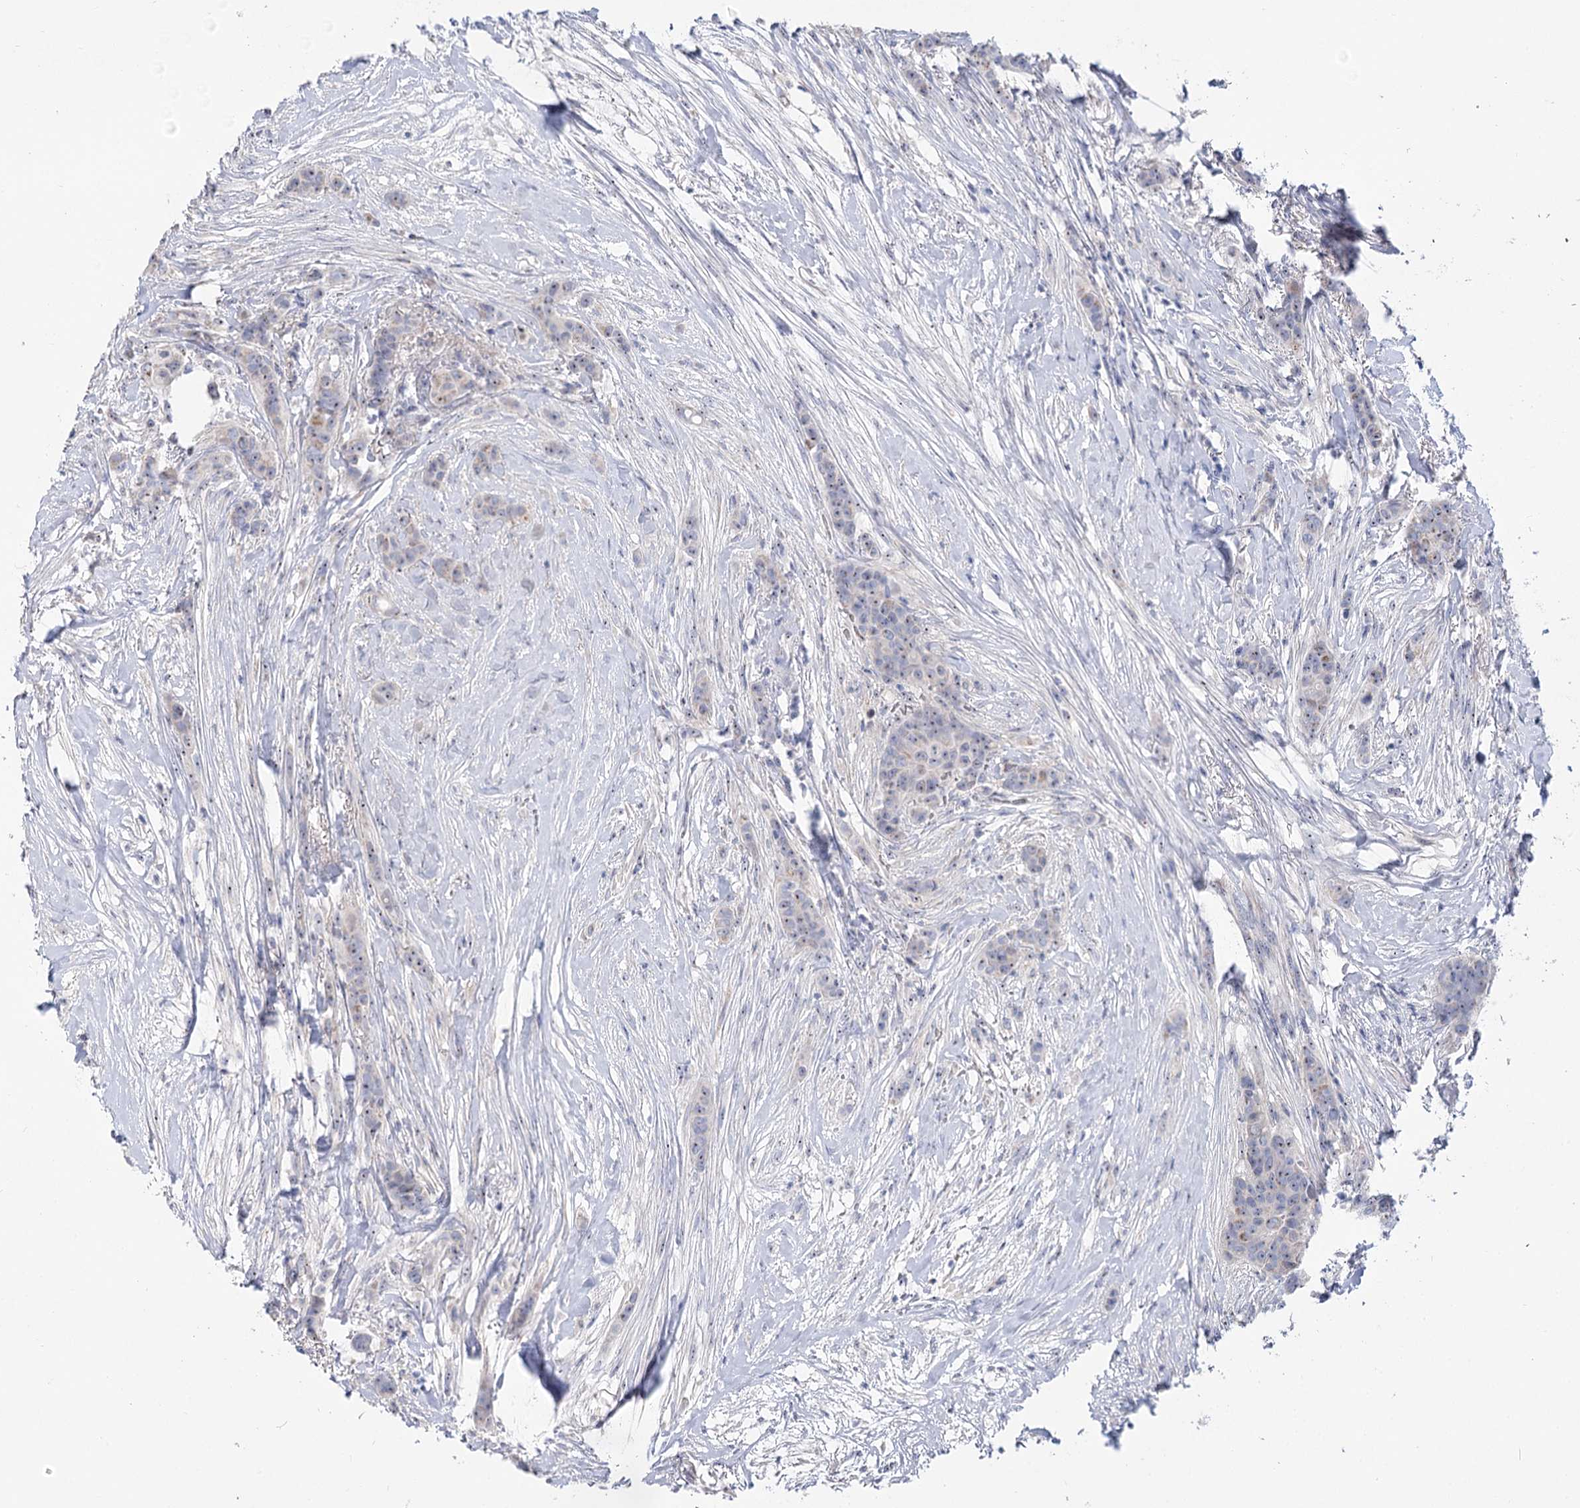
{"staining": {"intensity": "moderate", "quantity": "<25%", "location": "cytoplasmic/membranous"}, "tissue": "breast cancer", "cell_type": "Tumor cells", "image_type": "cancer", "snomed": [{"axis": "morphology", "description": "Duct carcinoma"}, {"axis": "topography", "description": "Breast"}], "caption": "Human breast cancer (invasive ductal carcinoma) stained with a protein marker exhibits moderate staining in tumor cells.", "gene": "SUOX", "patient": {"sex": "female", "age": 40}}